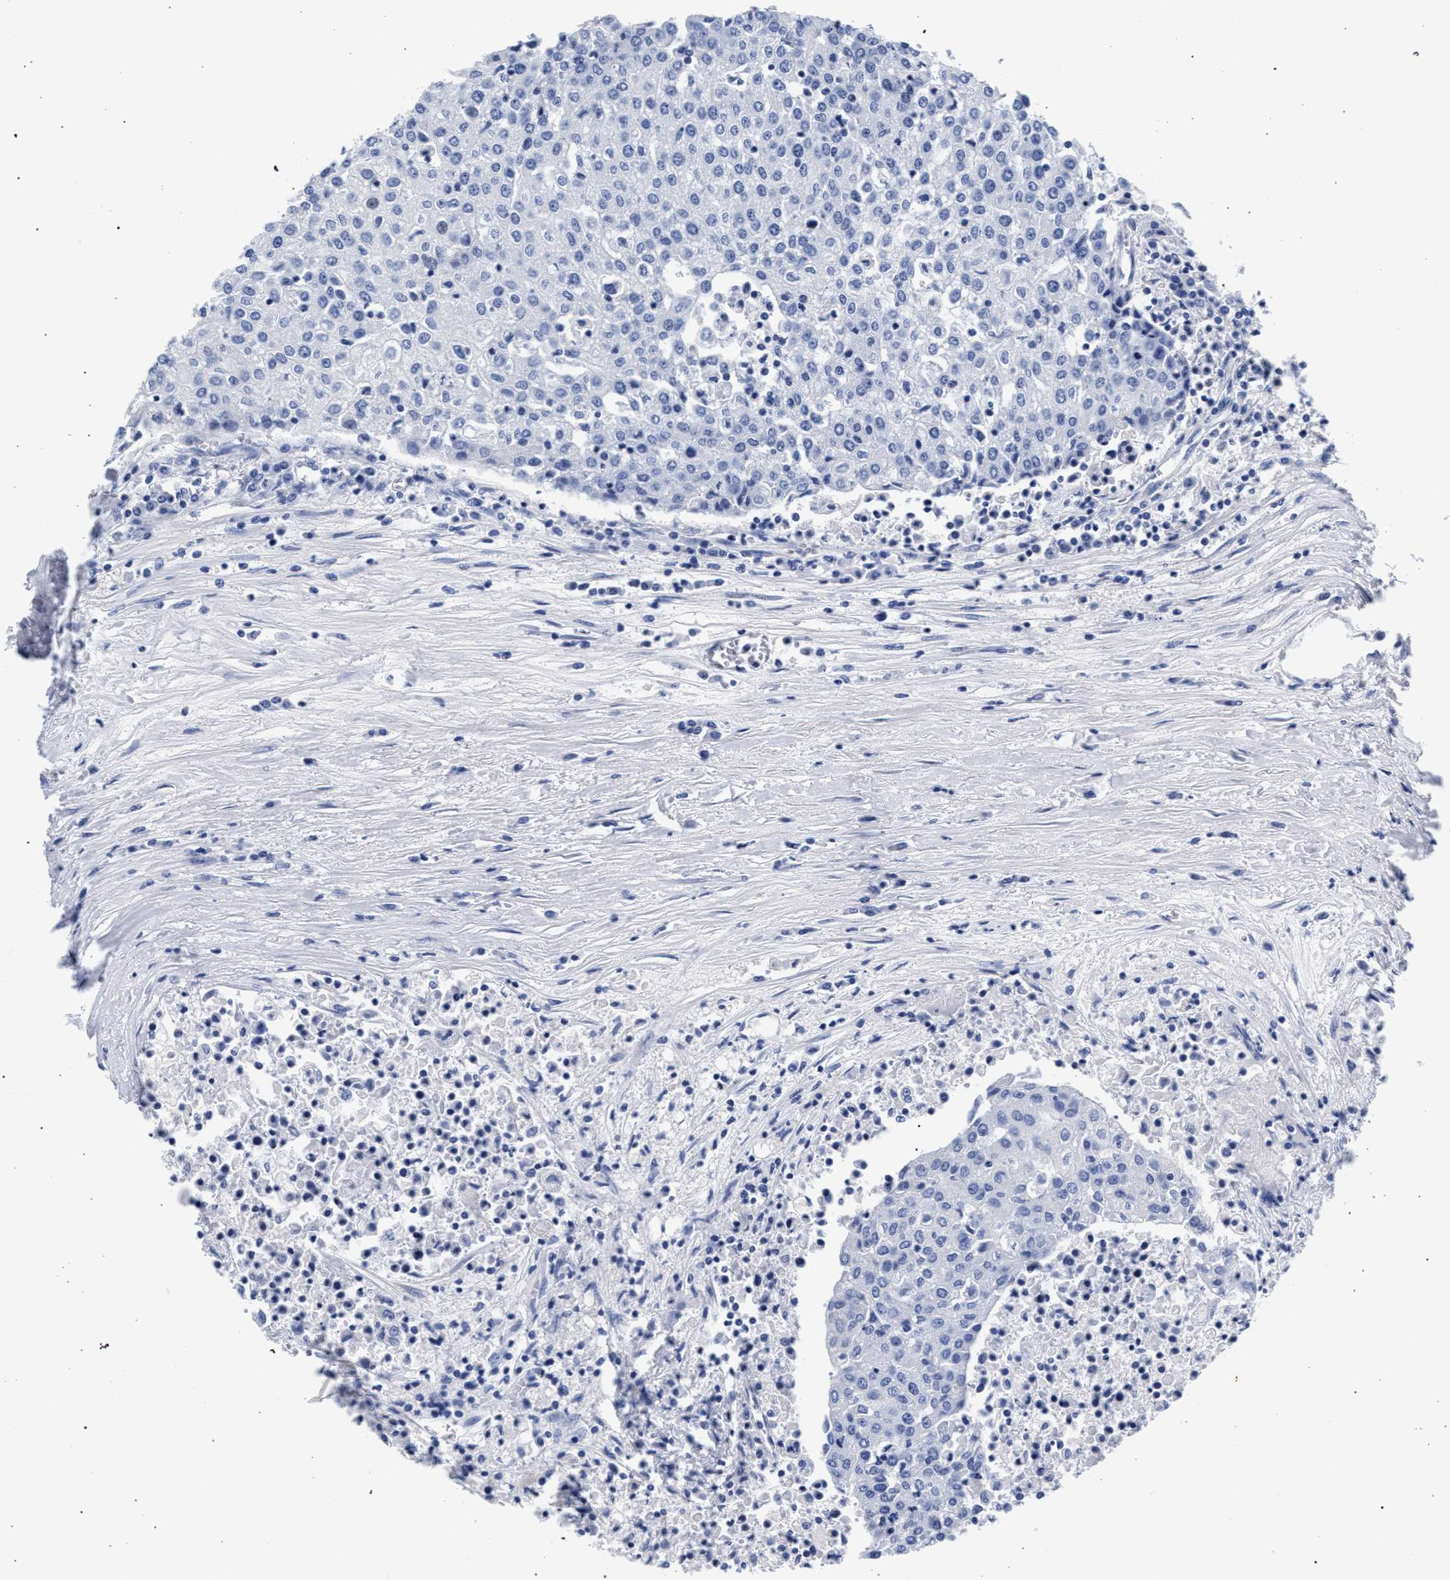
{"staining": {"intensity": "negative", "quantity": "none", "location": "none"}, "tissue": "urothelial cancer", "cell_type": "Tumor cells", "image_type": "cancer", "snomed": [{"axis": "morphology", "description": "Urothelial carcinoma, High grade"}, {"axis": "topography", "description": "Urinary bladder"}], "caption": "A micrograph of human urothelial cancer is negative for staining in tumor cells.", "gene": "AKAP4", "patient": {"sex": "female", "age": 85}}